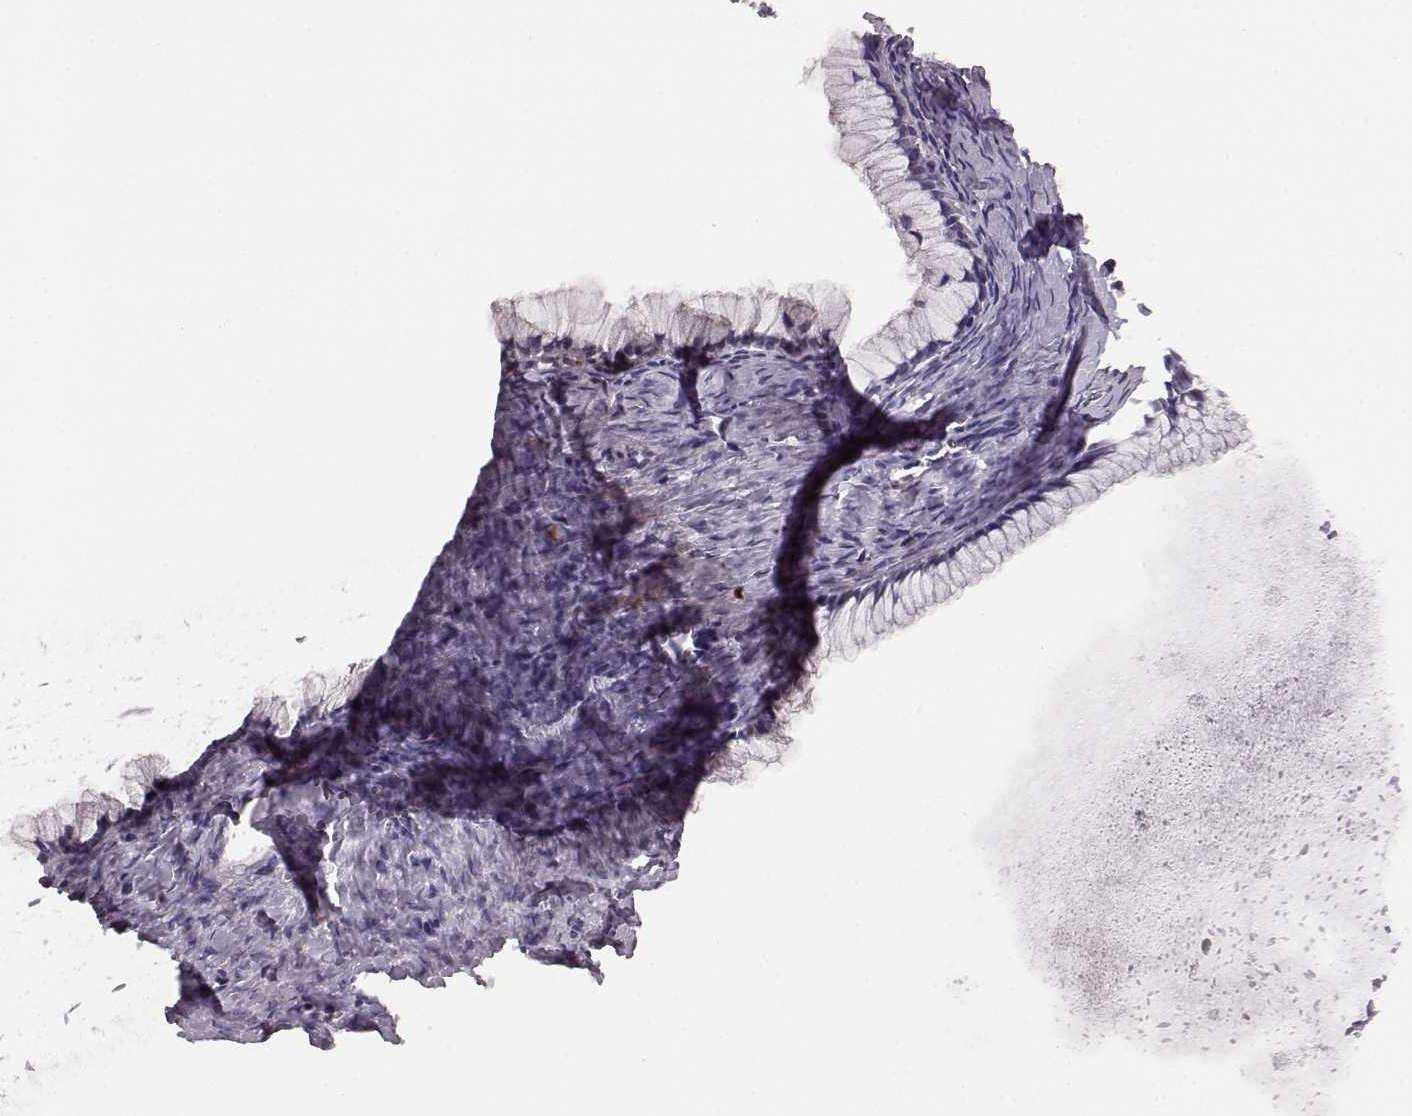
{"staining": {"intensity": "negative", "quantity": "none", "location": "none"}, "tissue": "ovarian cancer", "cell_type": "Tumor cells", "image_type": "cancer", "snomed": [{"axis": "morphology", "description": "Cystadenocarcinoma, mucinous, NOS"}, {"axis": "topography", "description": "Ovary"}], "caption": "An immunohistochemistry photomicrograph of ovarian cancer is shown. There is no staining in tumor cells of ovarian cancer.", "gene": "GHR", "patient": {"sex": "female", "age": 41}}